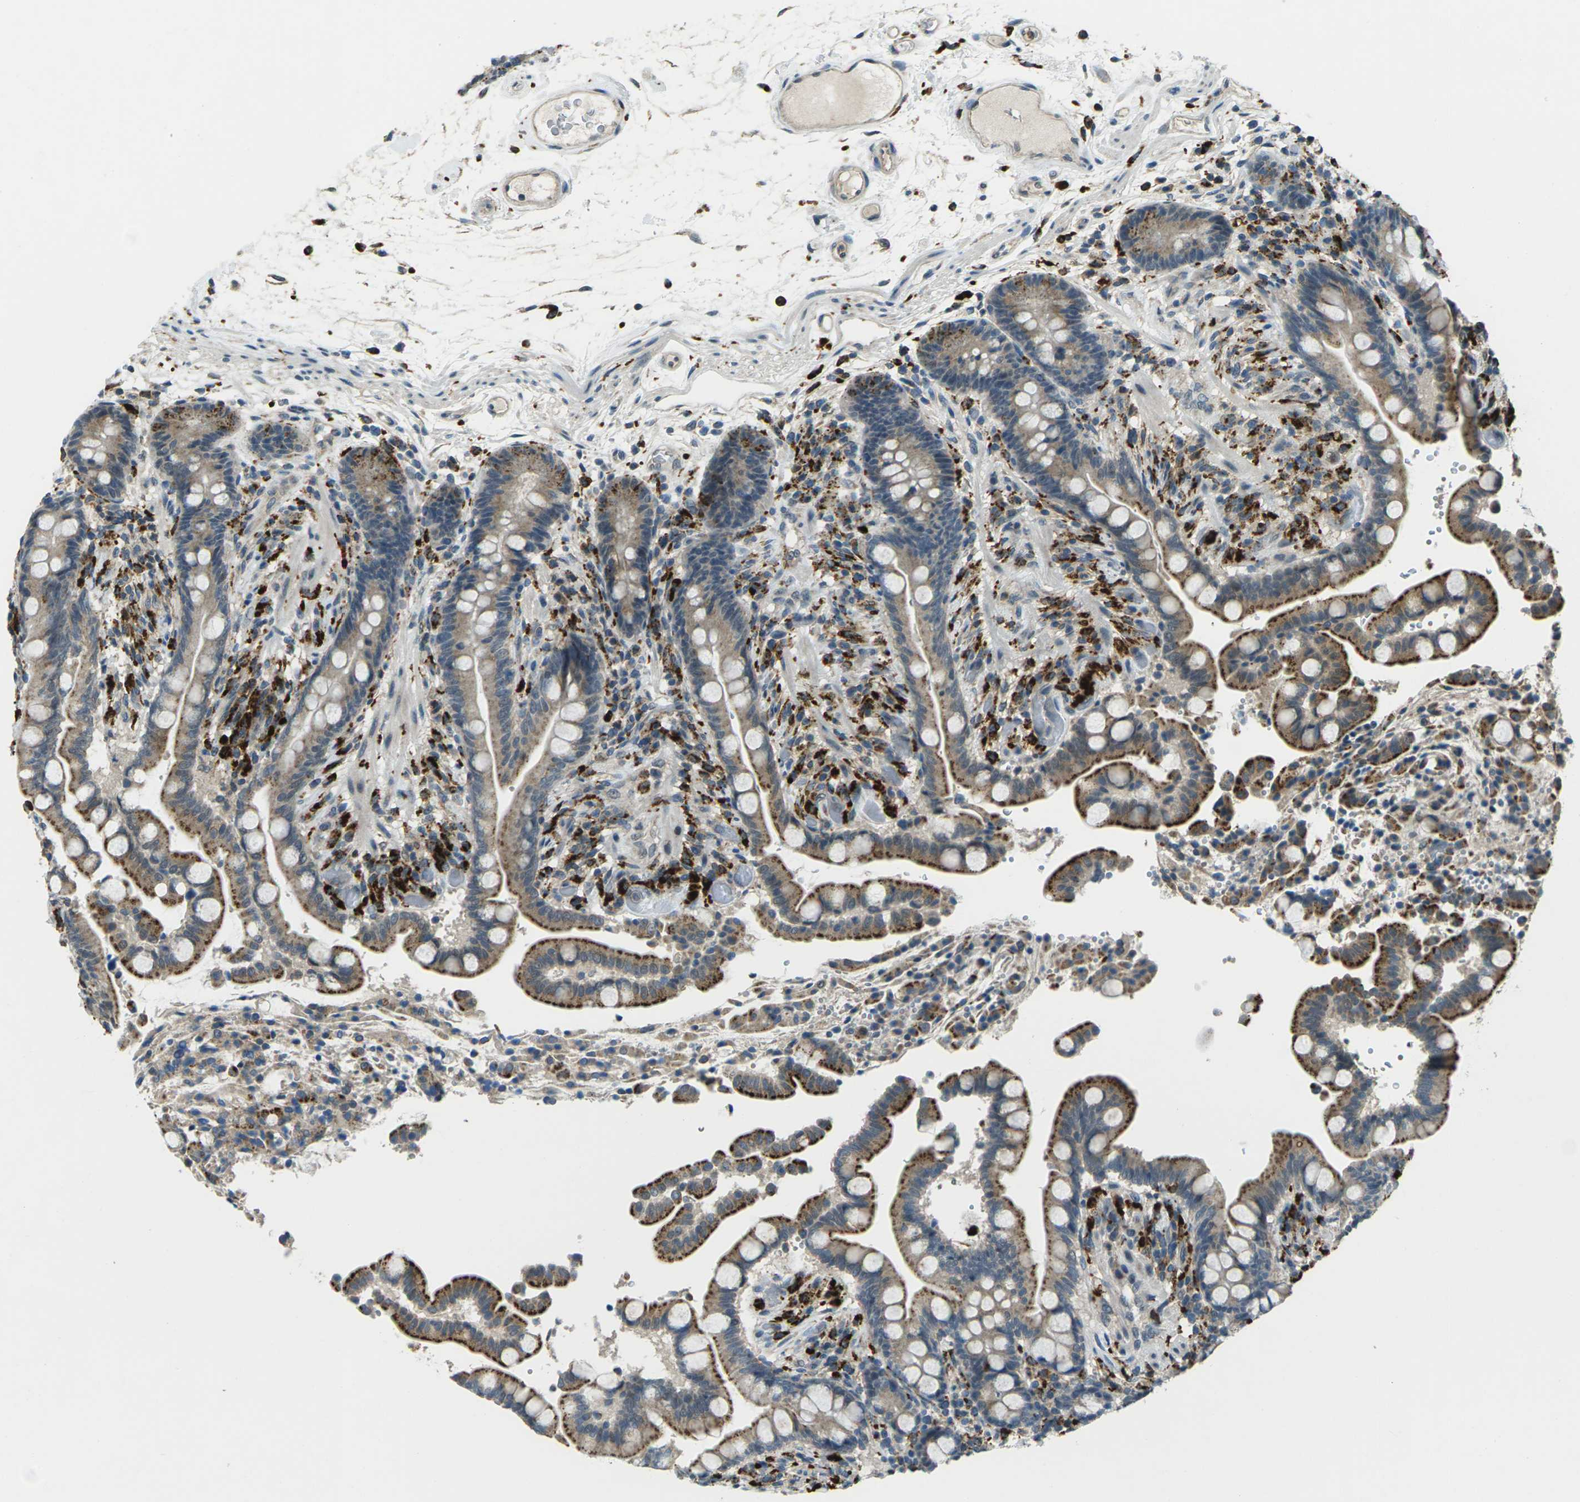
{"staining": {"intensity": "negative", "quantity": "none", "location": "none"}, "tissue": "colon", "cell_type": "Endothelial cells", "image_type": "normal", "snomed": [{"axis": "morphology", "description": "Normal tissue, NOS"}, {"axis": "topography", "description": "Colon"}], "caption": "Immunohistochemical staining of unremarkable human colon displays no significant positivity in endothelial cells.", "gene": "SLC31A2", "patient": {"sex": "male", "age": 73}}